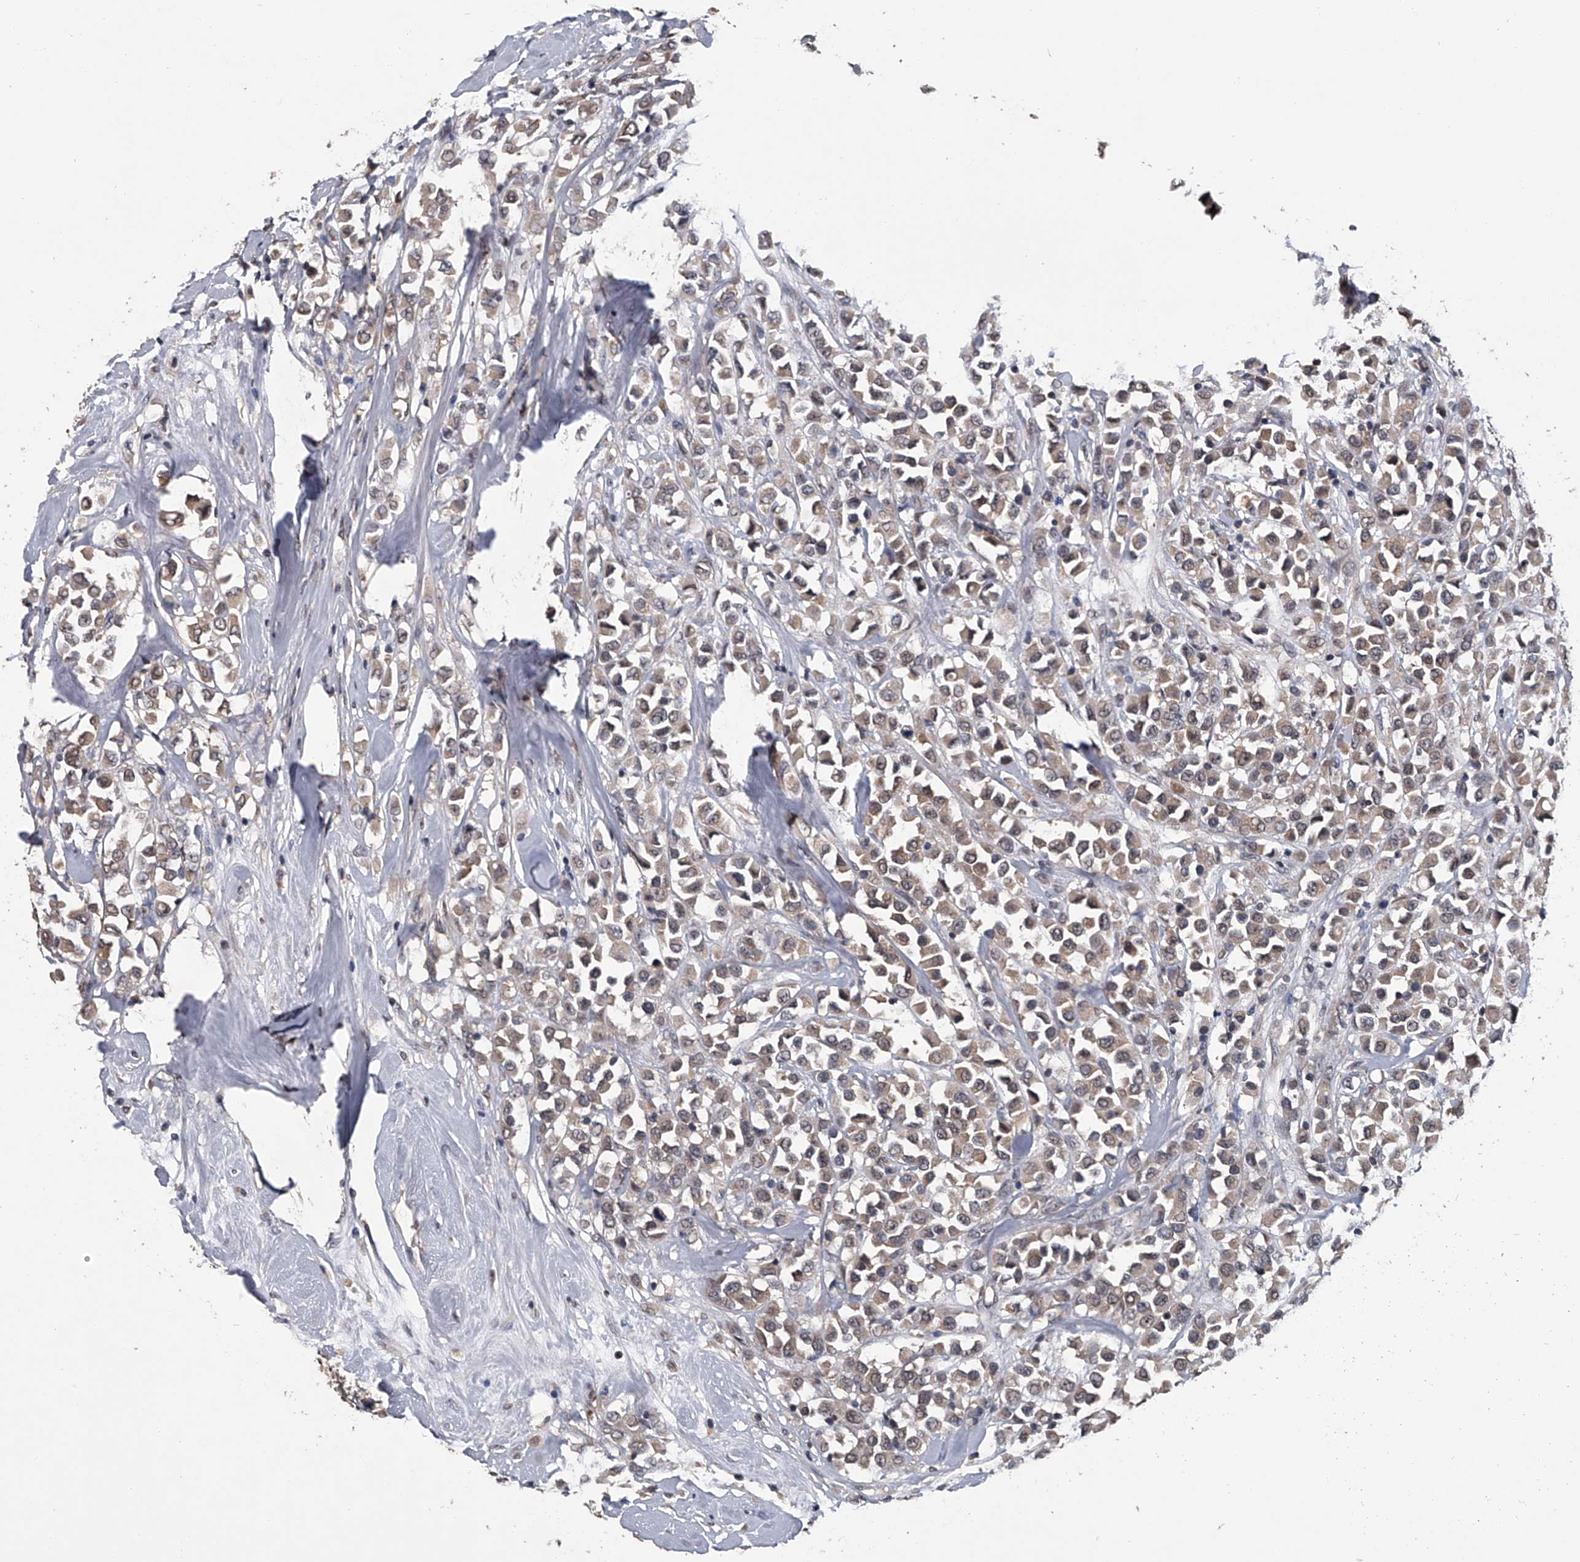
{"staining": {"intensity": "moderate", "quantity": ">75%", "location": "cytoplasmic/membranous,nuclear"}, "tissue": "breast cancer", "cell_type": "Tumor cells", "image_type": "cancer", "snomed": [{"axis": "morphology", "description": "Duct carcinoma"}, {"axis": "topography", "description": "Breast"}], "caption": "Immunohistochemical staining of human breast cancer reveals medium levels of moderate cytoplasmic/membranous and nuclear positivity in approximately >75% of tumor cells.", "gene": "TSNAX", "patient": {"sex": "female", "age": 61}}